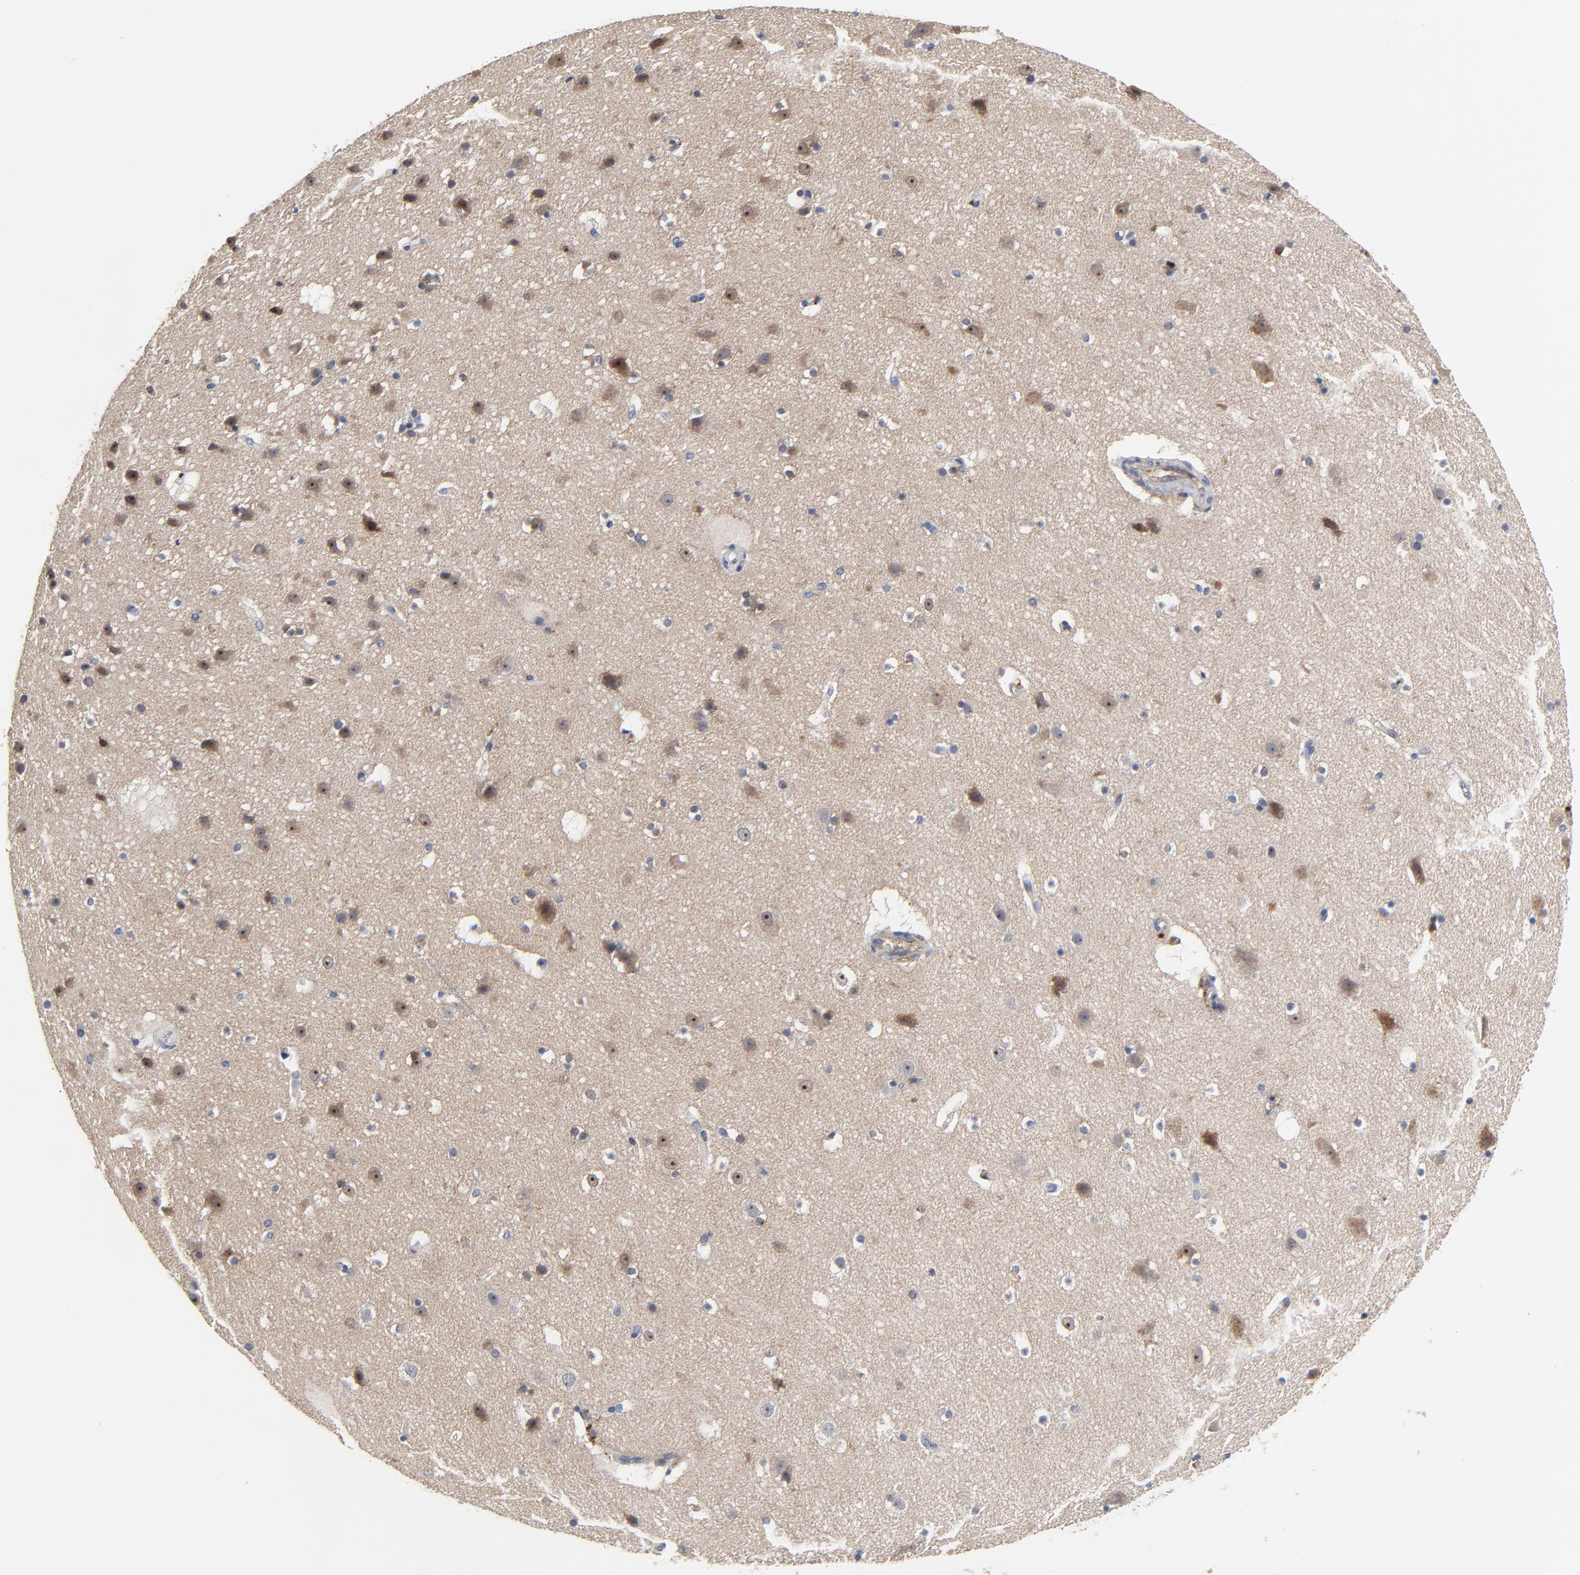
{"staining": {"intensity": "negative", "quantity": "none", "location": "none"}, "tissue": "cerebral cortex", "cell_type": "Endothelial cells", "image_type": "normal", "snomed": [{"axis": "morphology", "description": "Normal tissue, NOS"}, {"axis": "topography", "description": "Cerebral cortex"}], "caption": "Unremarkable cerebral cortex was stained to show a protein in brown. There is no significant staining in endothelial cells. The staining was performed using DAB (3,3'-diaminobenzidine) to visualize the protein expression in brown, while the nuclei were stained in blue with hematoxylin (Magnification: 20x).", "gene": "NLGN3", "patient": {"sex": "male", "age": 45}}